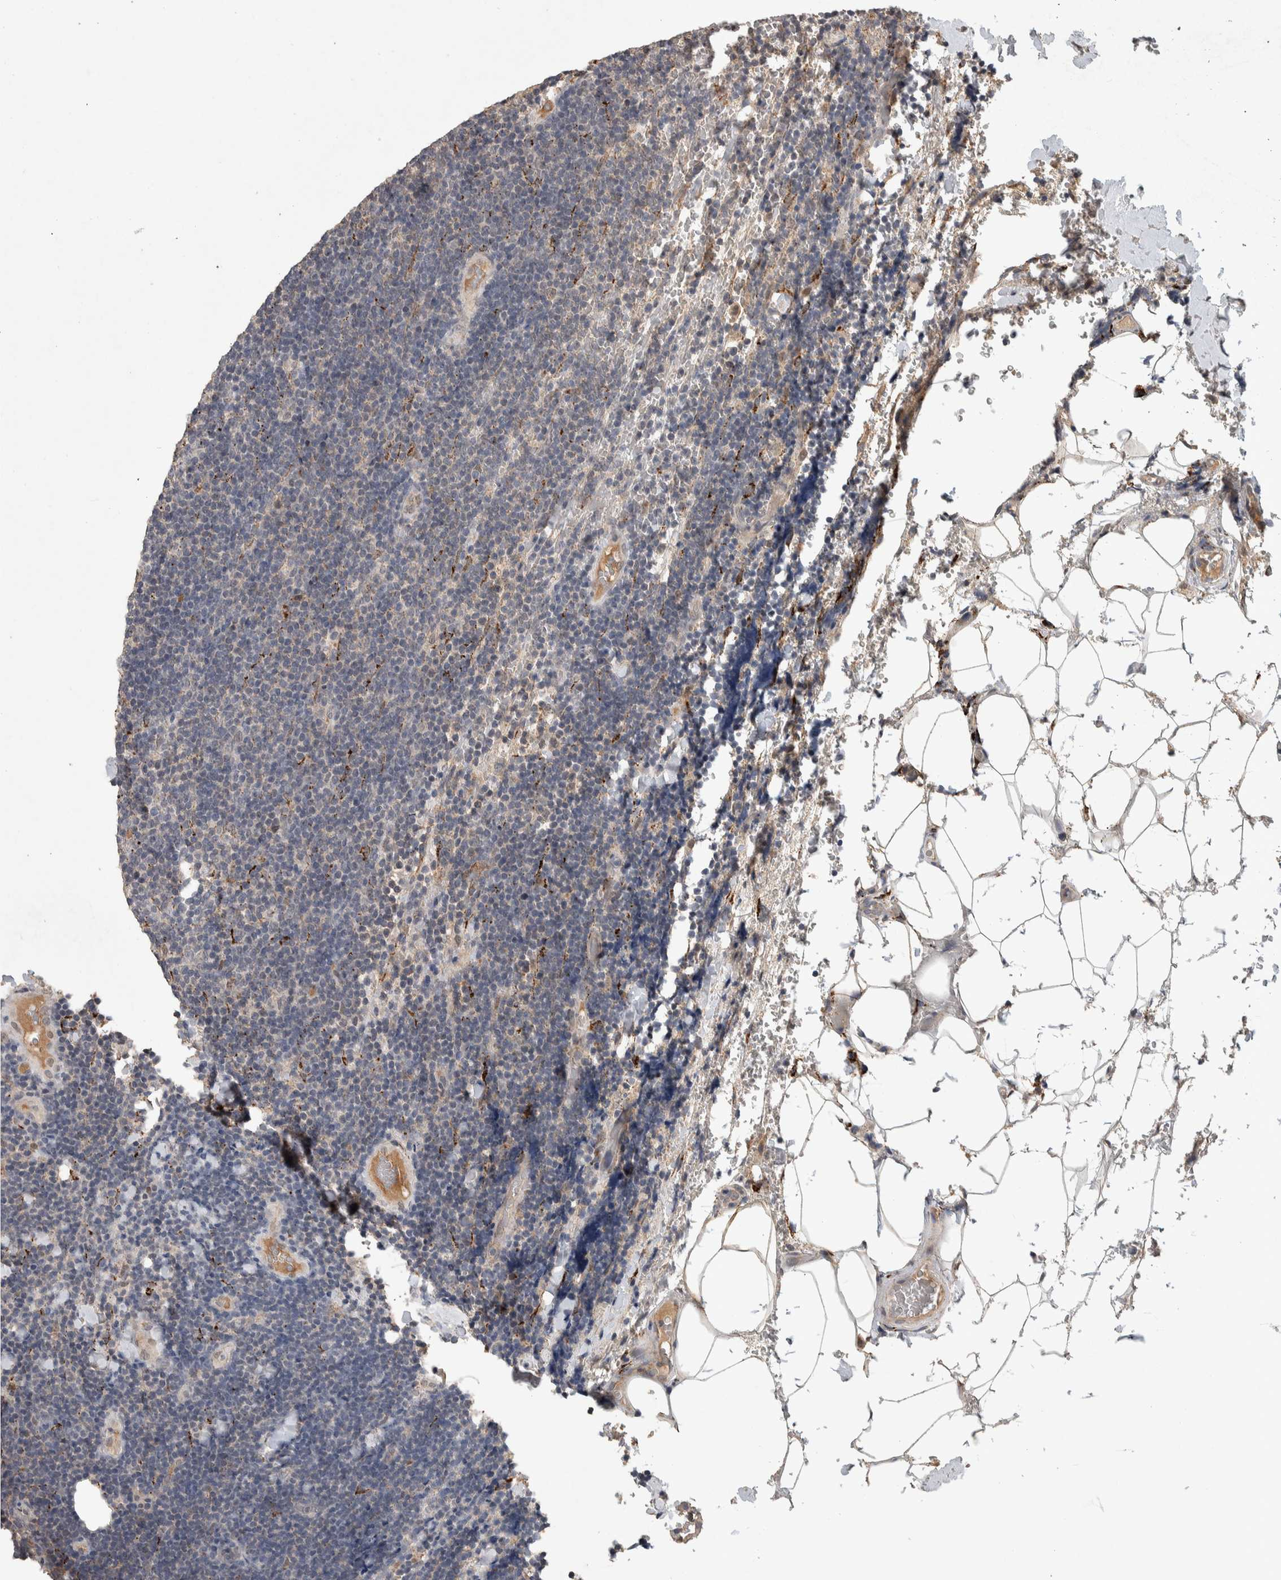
{"staining": {"intensity": "negative", "quantity": "none", "location": "none"}, "tissue": "lymphoma", "cell_type": "Tumor cells", "image_type": "cancer", "snomed": [{"axis": "morphology", "description": "Malignant lymphoma, non-Hodgkin's type, Low grade"}, {"axis": "topography", "description": "Lymph node"}], "caption": "Immunohistochemistry of human malignant lymphoma, non-Hodgkin's type (low-grade) exhibits no expression in tumor cells.", "gene": "CHRM3", "patient": {"sex": "male", "age": 66}}